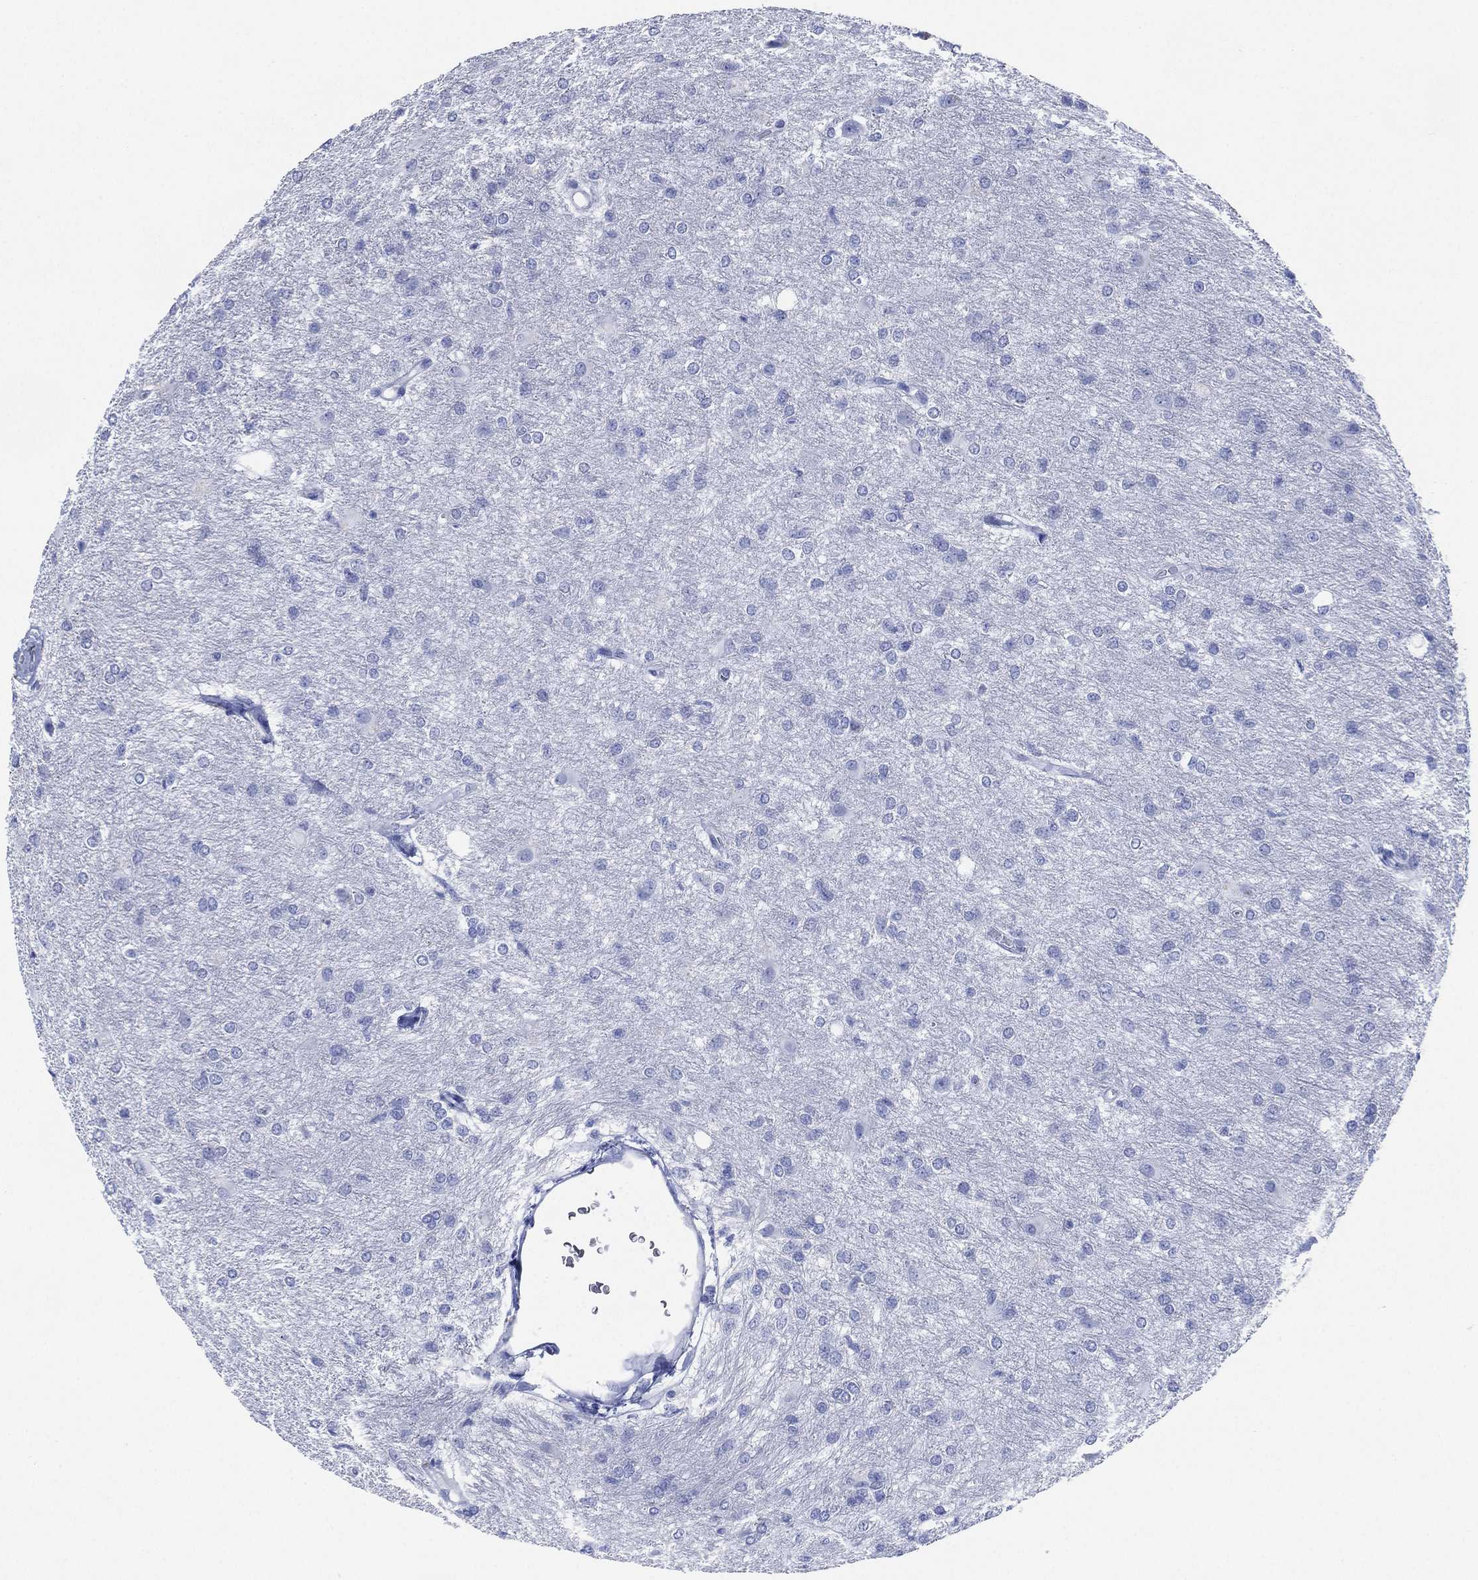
{"staining": {"intensity": "negative", "quantity": "none", "location": "none"}, "tissue": "glioma", "cell_type": "Tumor cells", "image_type": "cancer", "snomed": [{"axis": "morphology", "description": "Glioma, malignant, High grade"}, {"axis": "topography", "description": "Brain"}], "caption": "Tumor cells show no significant staining in malignant high-grade glioma.", "gene": "SIGLECL1", "patient": {"sex": "male", "age": 68}}